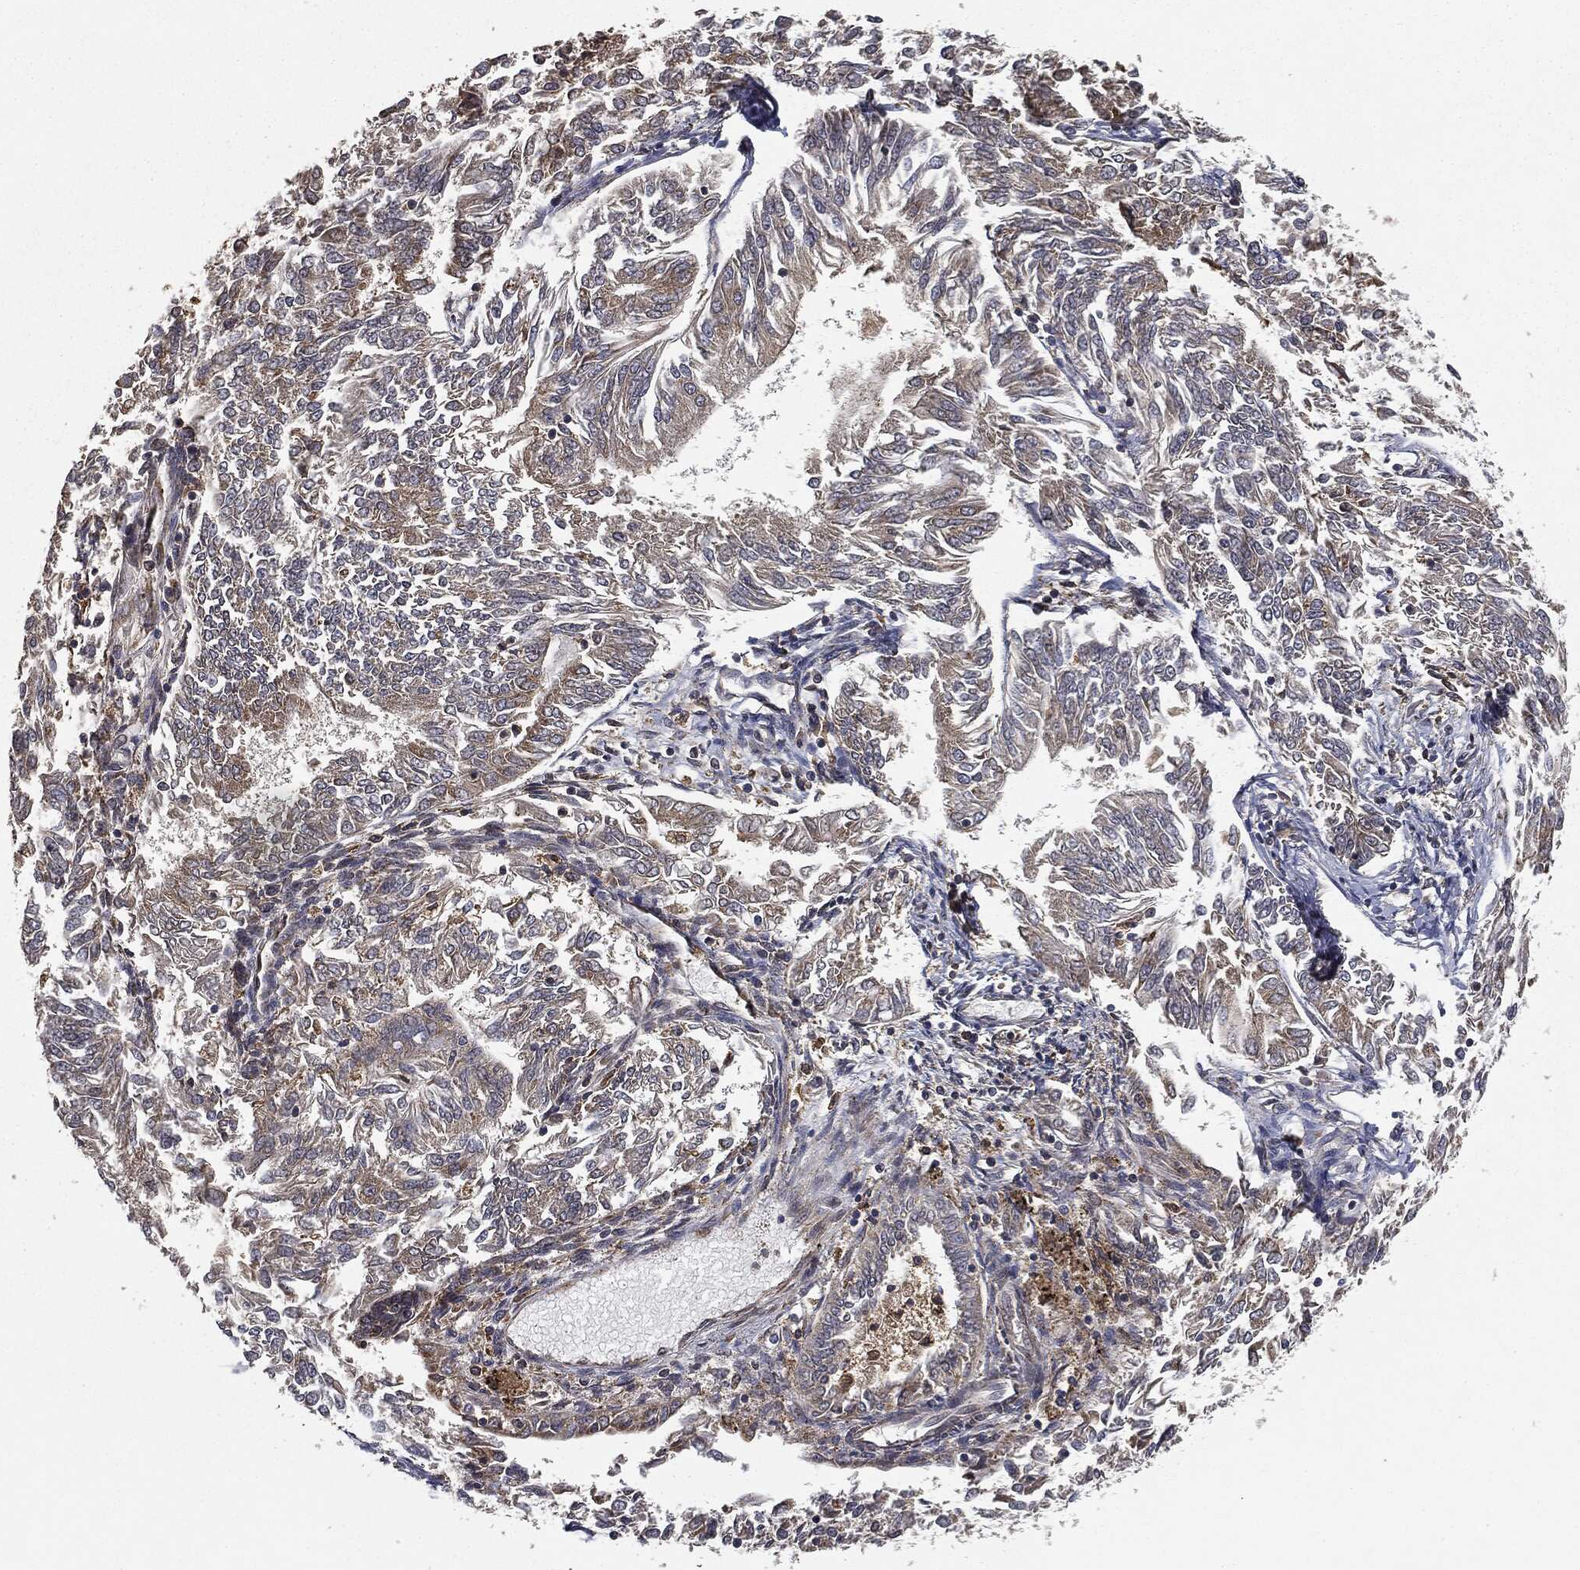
{"staining": {"intensity": "moderate", "quantity": "<25%", "location": "cytoplasmic/membranous"}, "tissue": "endometrial cancer", "cell_type": "Tumor cells", "image_type": "cancer", "snomed": [{"axis": "morphology", "description": "Adenocarcinoma, NOS"}, {"axis": "topography", "description": "Endometrium"}], "caption": "High-power microscopy captured an immunohistochemistry micrograph of endometrial adenocarcinoma, revealing moderate cytoplasmic/membranous staining in approximately <25% of tumor cells.", "gene": "MIER2", "patient": {"sex": "female", "age": 58}}